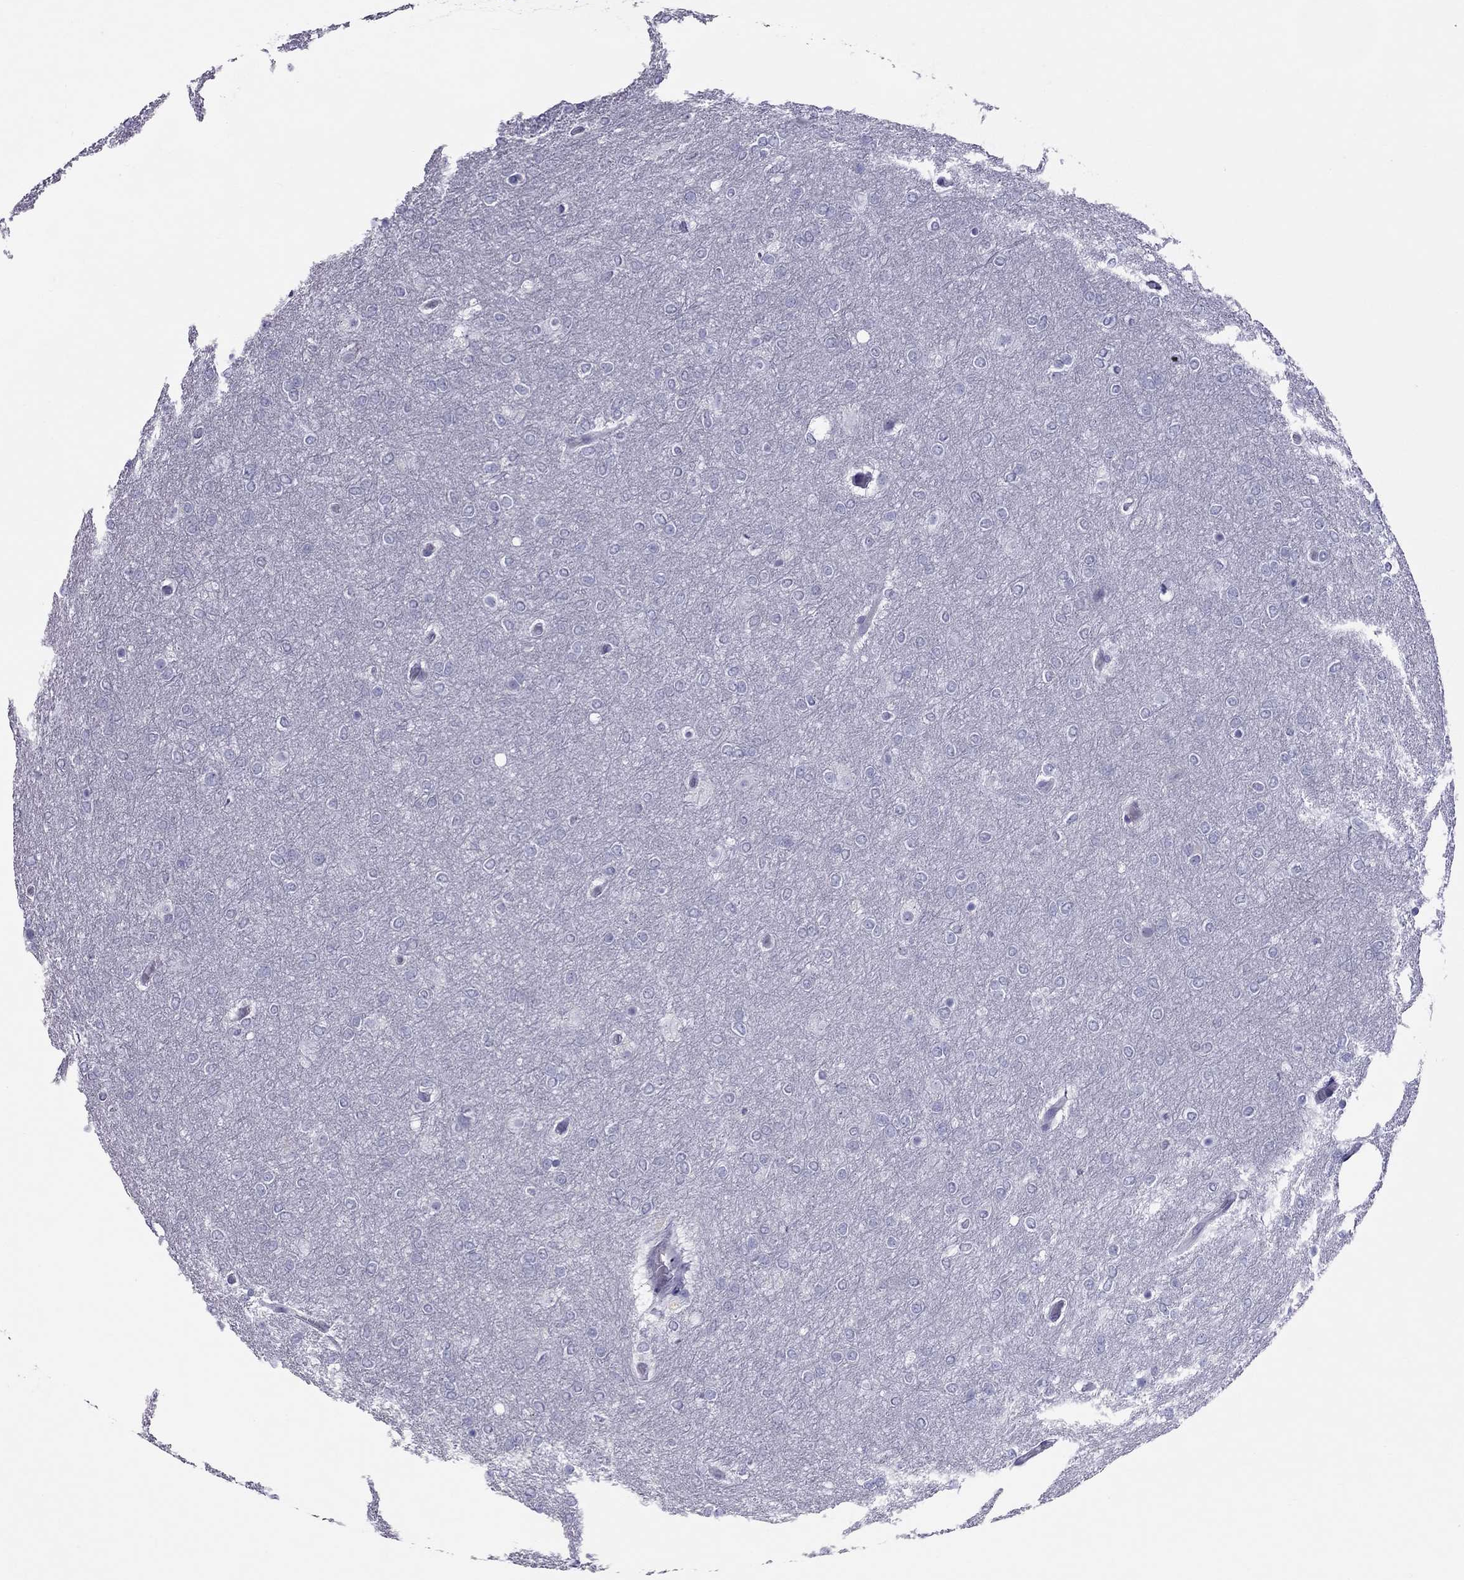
{"staining": {"intensity": "negative", "quantity": "none", "location": "none"}, "tissue": "glioma", "cell_type": "Tumor cells", "image_type": "cancer", "snomed": [{"axis": "morphology", "description": "Glioma, malignant, High grade"}, {"axis": "topography", "description": "Brain"}], "caption": "Malignant glioma (high-grade) stained for a protein using IHC shows no expression tumor cells.", "gene": "TEX14", "patient": {"sex": "female", "age": 61}}